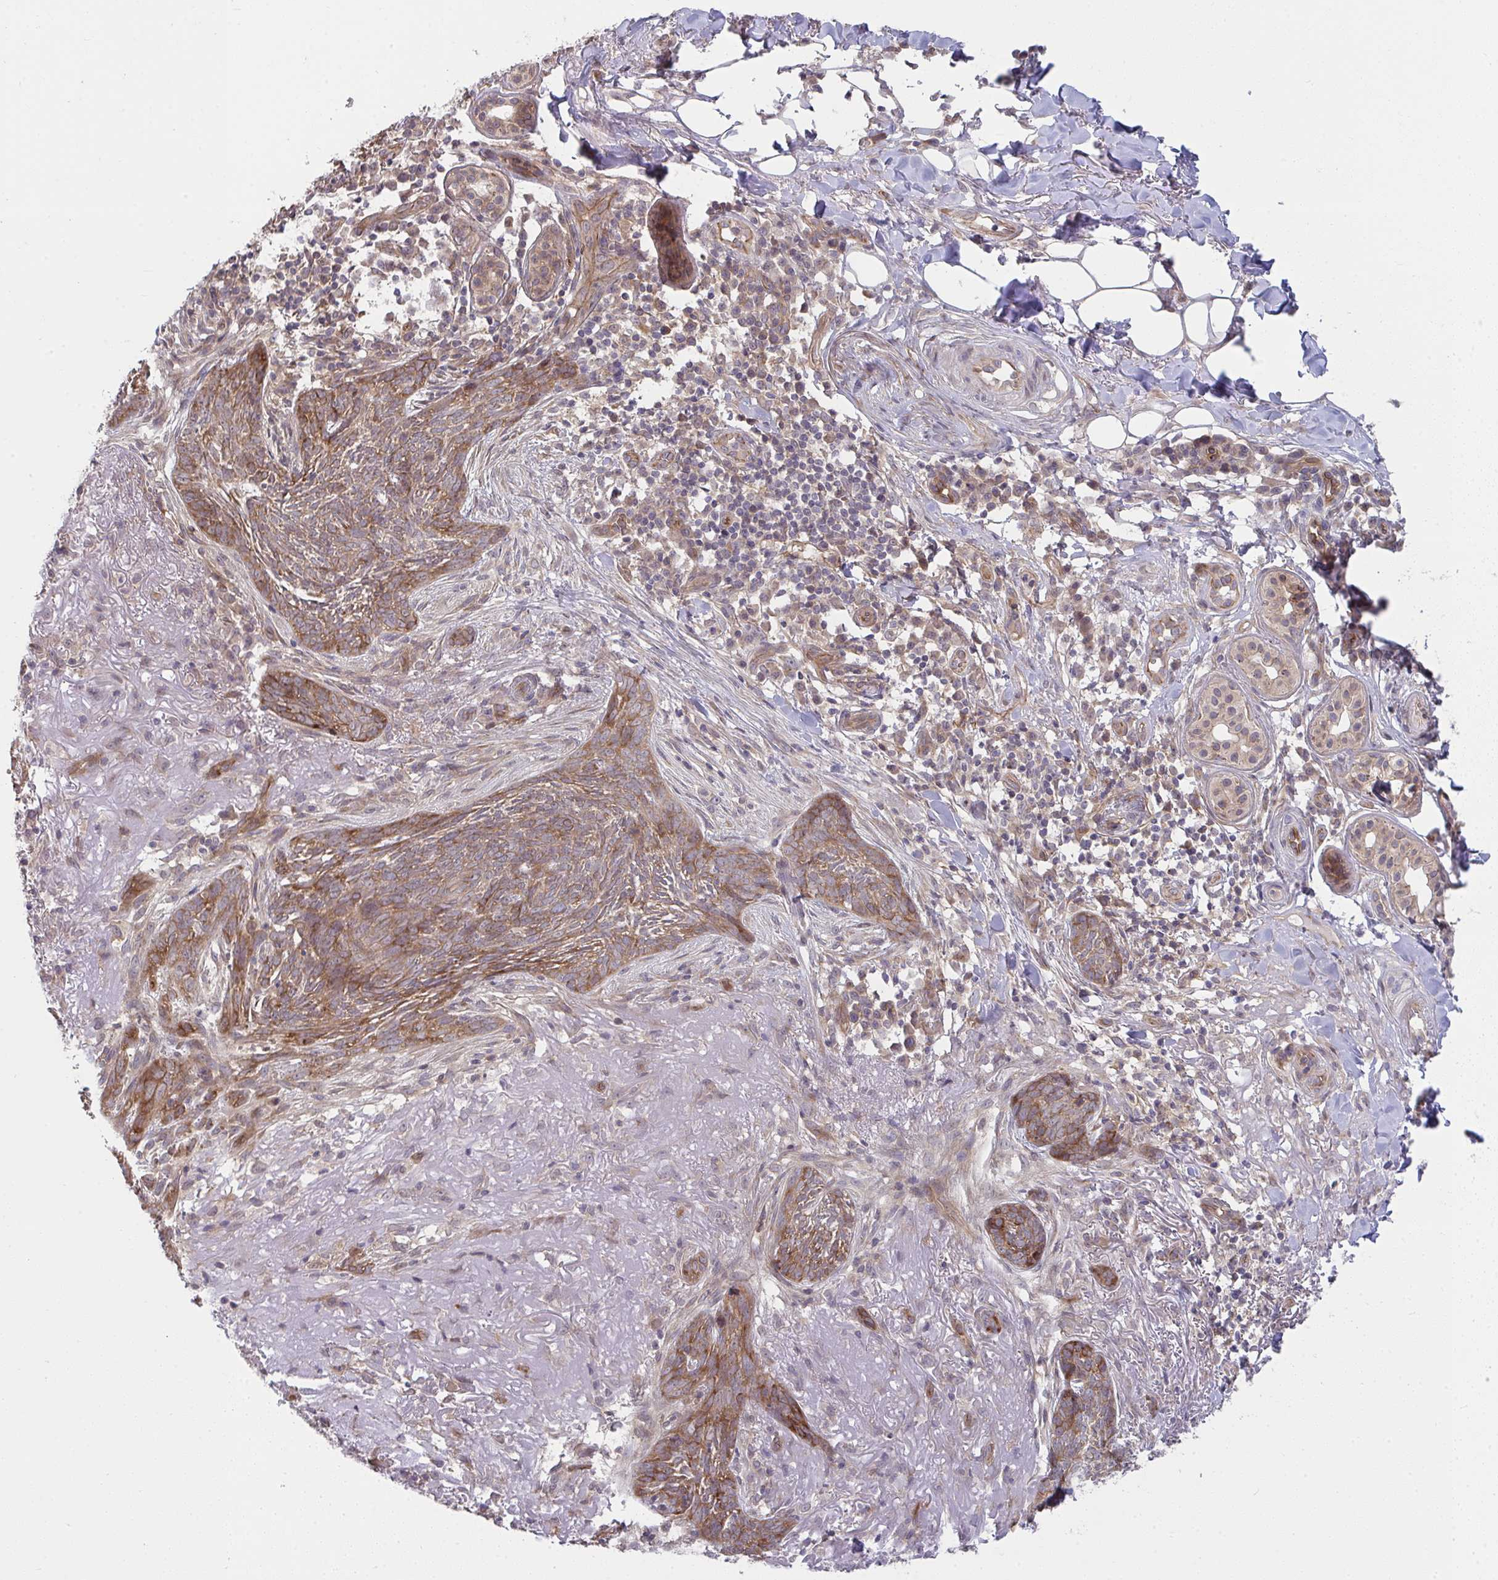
{"staining": {"intensity": "moderate", "quantity": ">75%", "location": "cytoplasmic/membranous"}, "tissue": "skin cancer", "cell_type": "Tumor cells", "image_type": "cancer", "snomed": [{"axis": "morphology", "description": "Basal cell carcinoma"}, {"axis": "topography", "description": "Skin"}], "caption": "Human basal cell carcinoma (skin) stained with a brown dye demonstrates moderate cytoplasmic/membranous positive expression in about >75% of tumor cells.", "gene": "CASP9", "patient": {"sex": "female", "age": 93}}